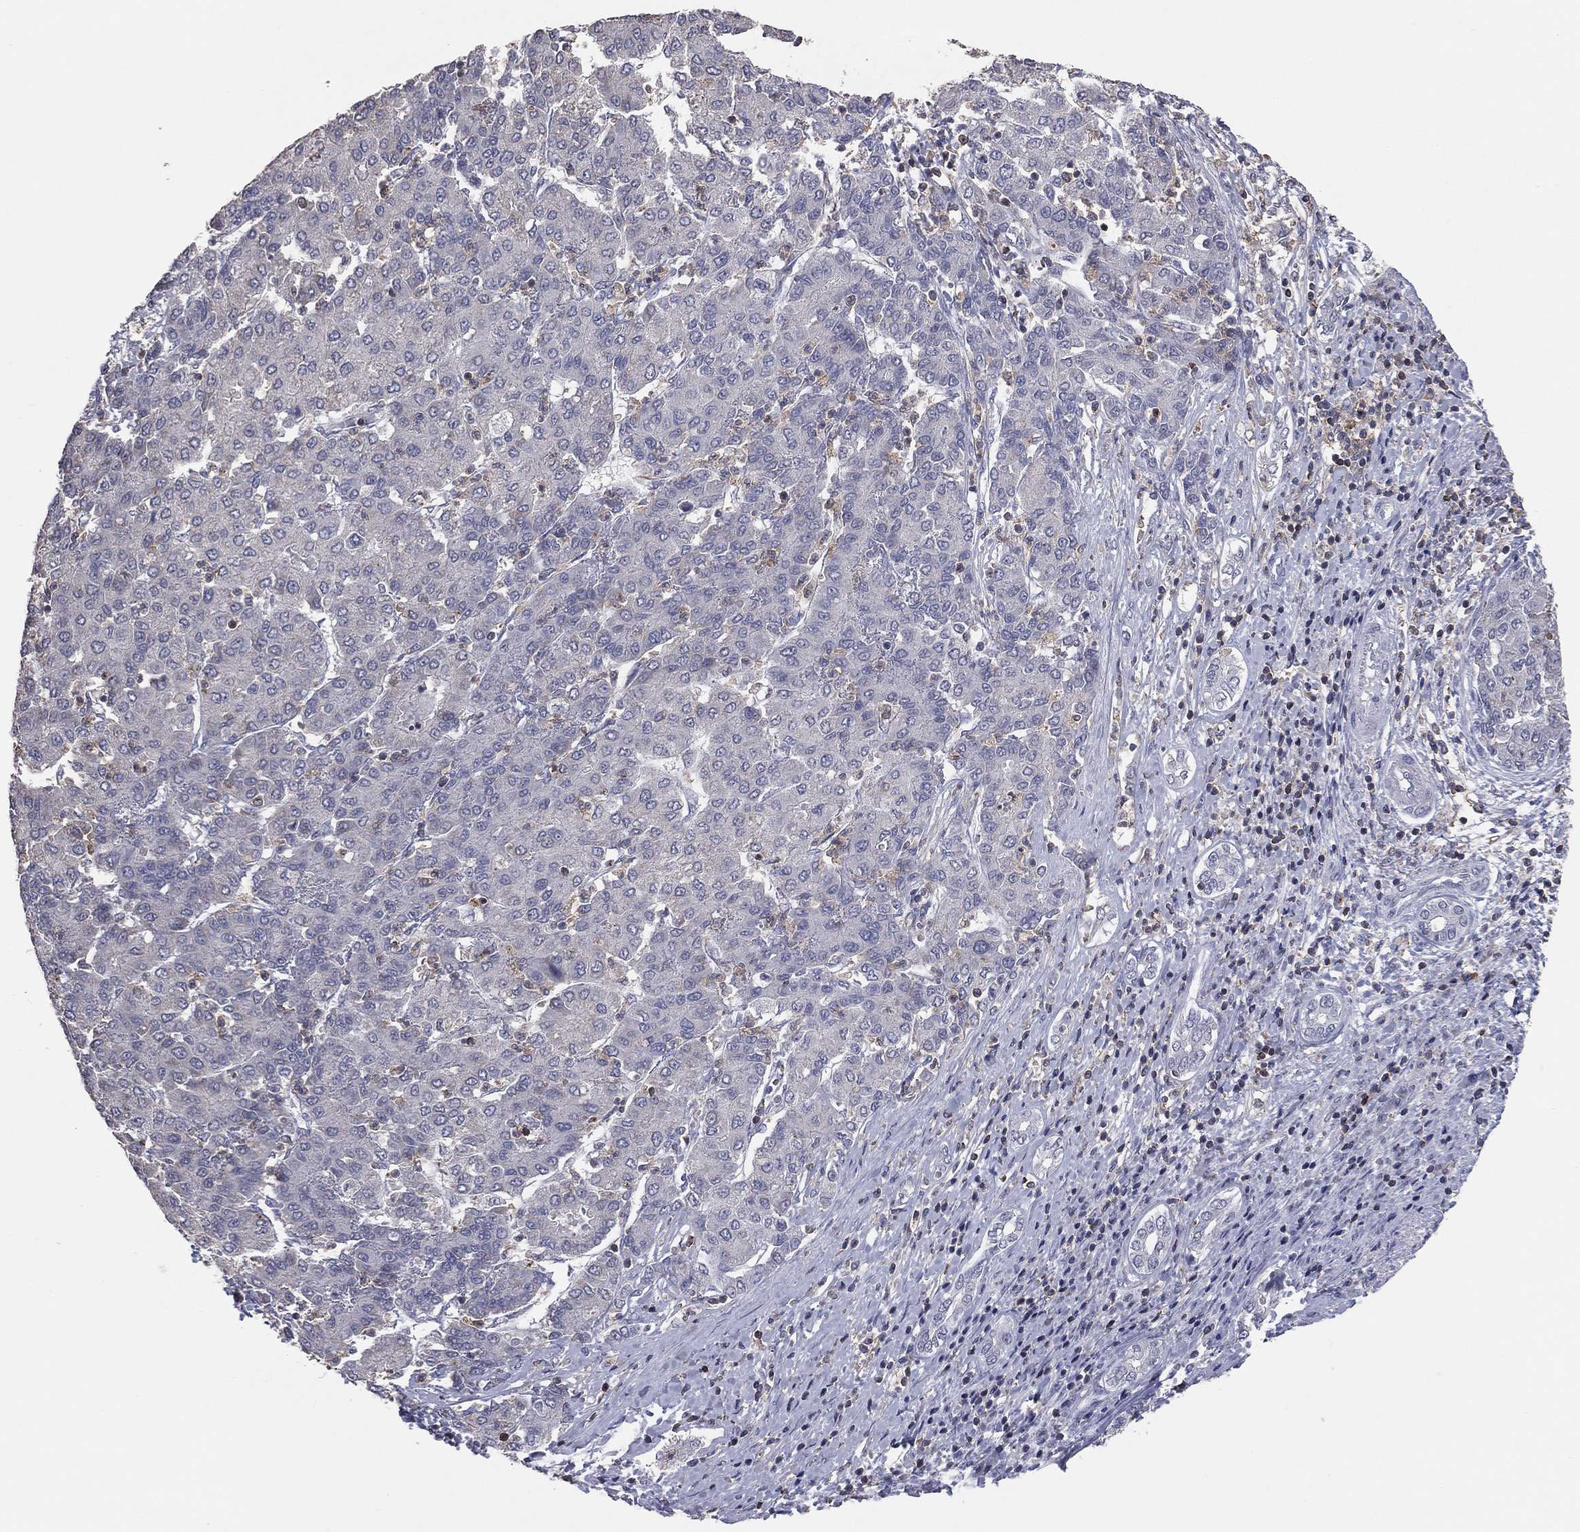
{"staining": {"intensity": "negative", "quantity": "none", "location": "none"}, "tissue": "liver cancer", "cell_type": "Tumor cells", "image_type": "cancer", "snomed": [{"axis": "morphology", "description": "Carcinoma, Hepatocellular, NOS"}, {"axis": "topography", "description": "Liver"}], "caption": "Tumor cells are negative for protein expression in human liver cancer.", "gene": "PSTPIP1", "patient": {"sex": "male", "age": 65}}